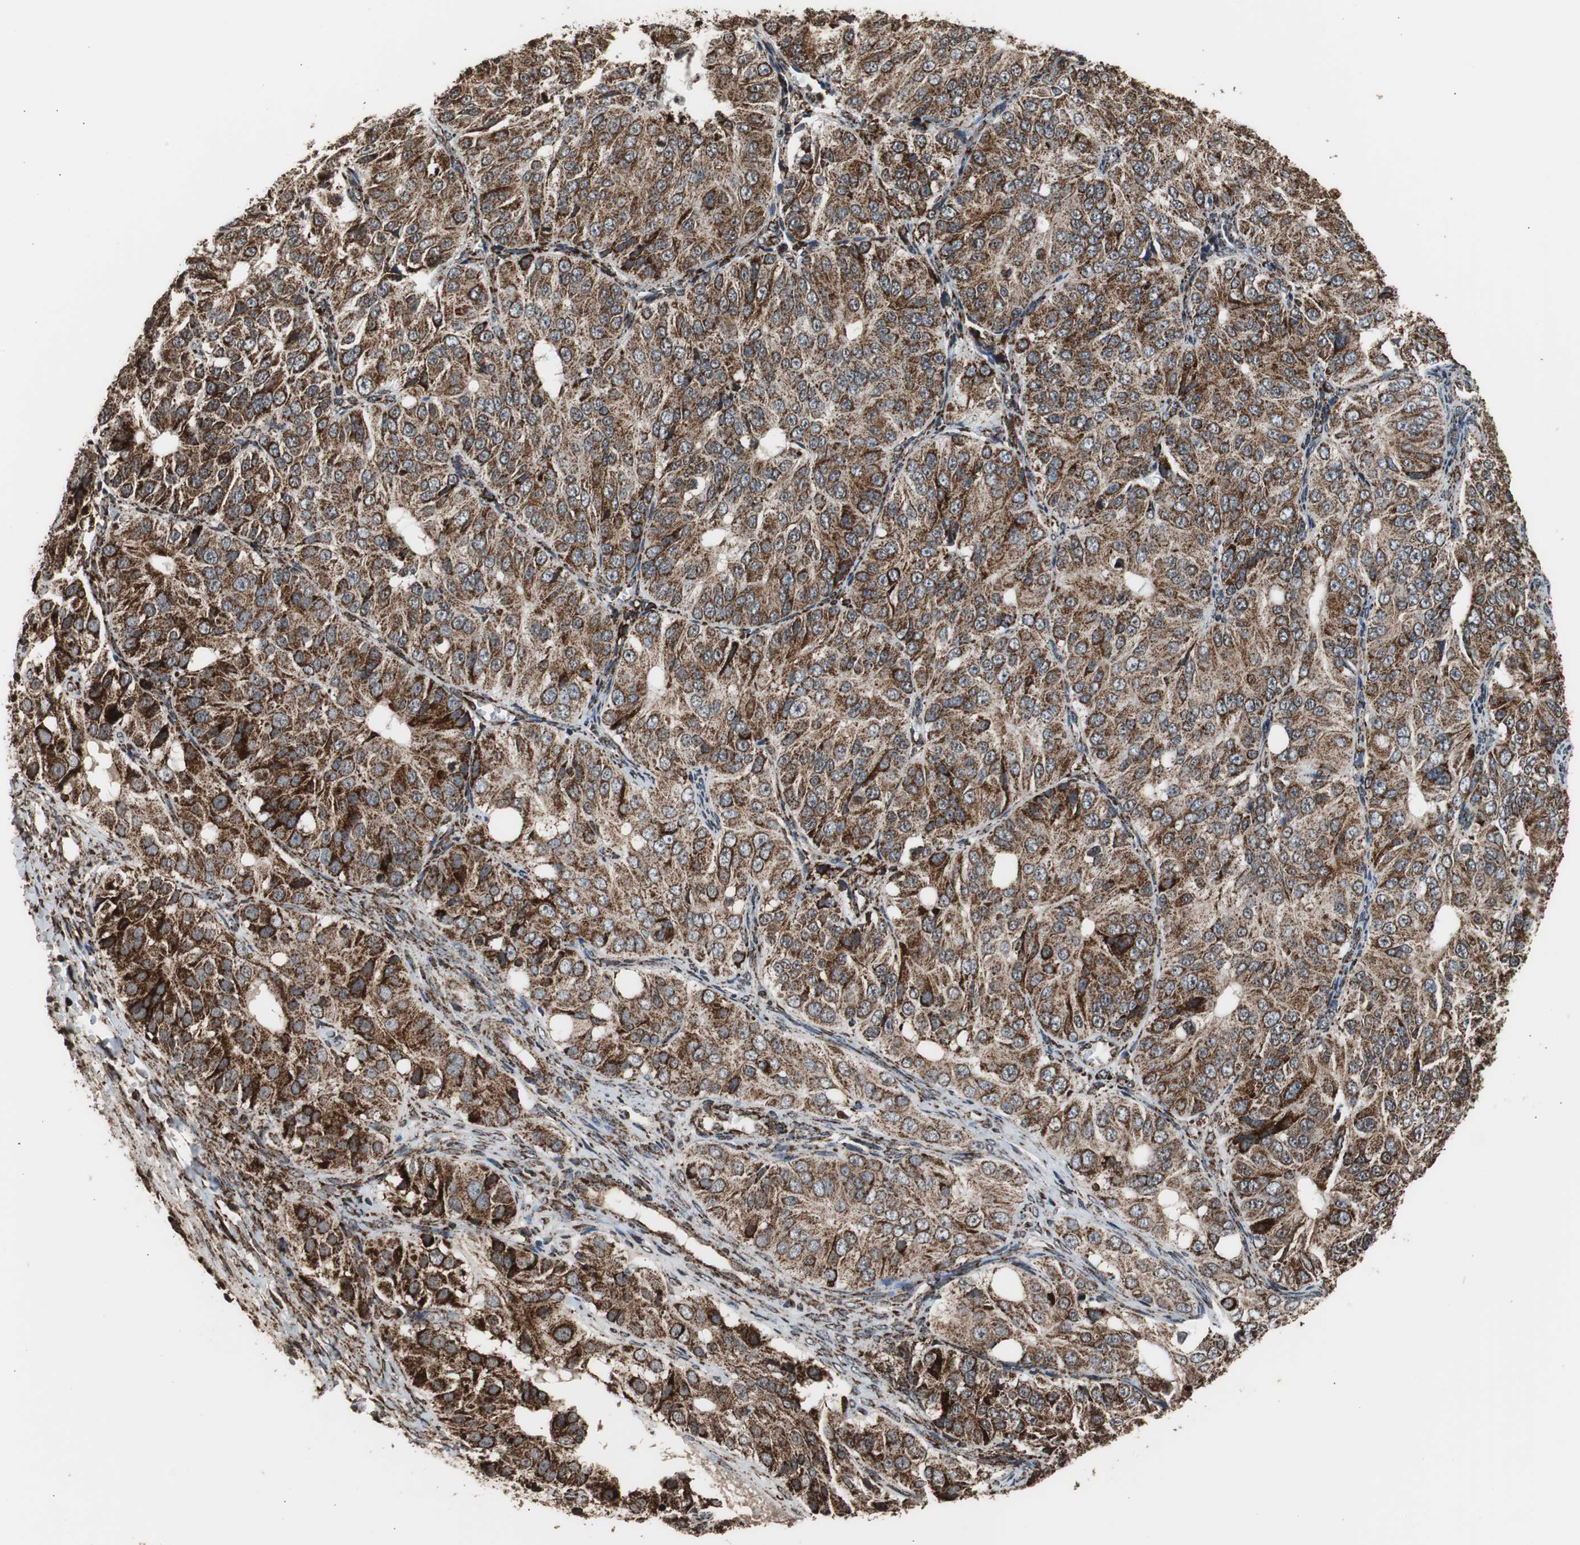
{"staining": {"intensity": "strong", "quantity": ">75%", "location": "cytoplasmic/membranous"}, "tissue": "ovarian cancer", "cell_type": "Tumor cells", "image_type": "cancer", "snomed": [{"axis": "morphology", "description": "Carcinoma, endometroid"}, {"axis": "topography", "description": "Ovary"}], "caption": "DAB (3,3'-diaminobenzidine) immunohistochemical staining of human ovarian cancer (endometroid carcinoma) displays strong cytoplasmic/membranous protein expression in approximately >75% of tumor cells.", "gene": "HSPA9", "patient": {"sex": "female", "age": 51}}